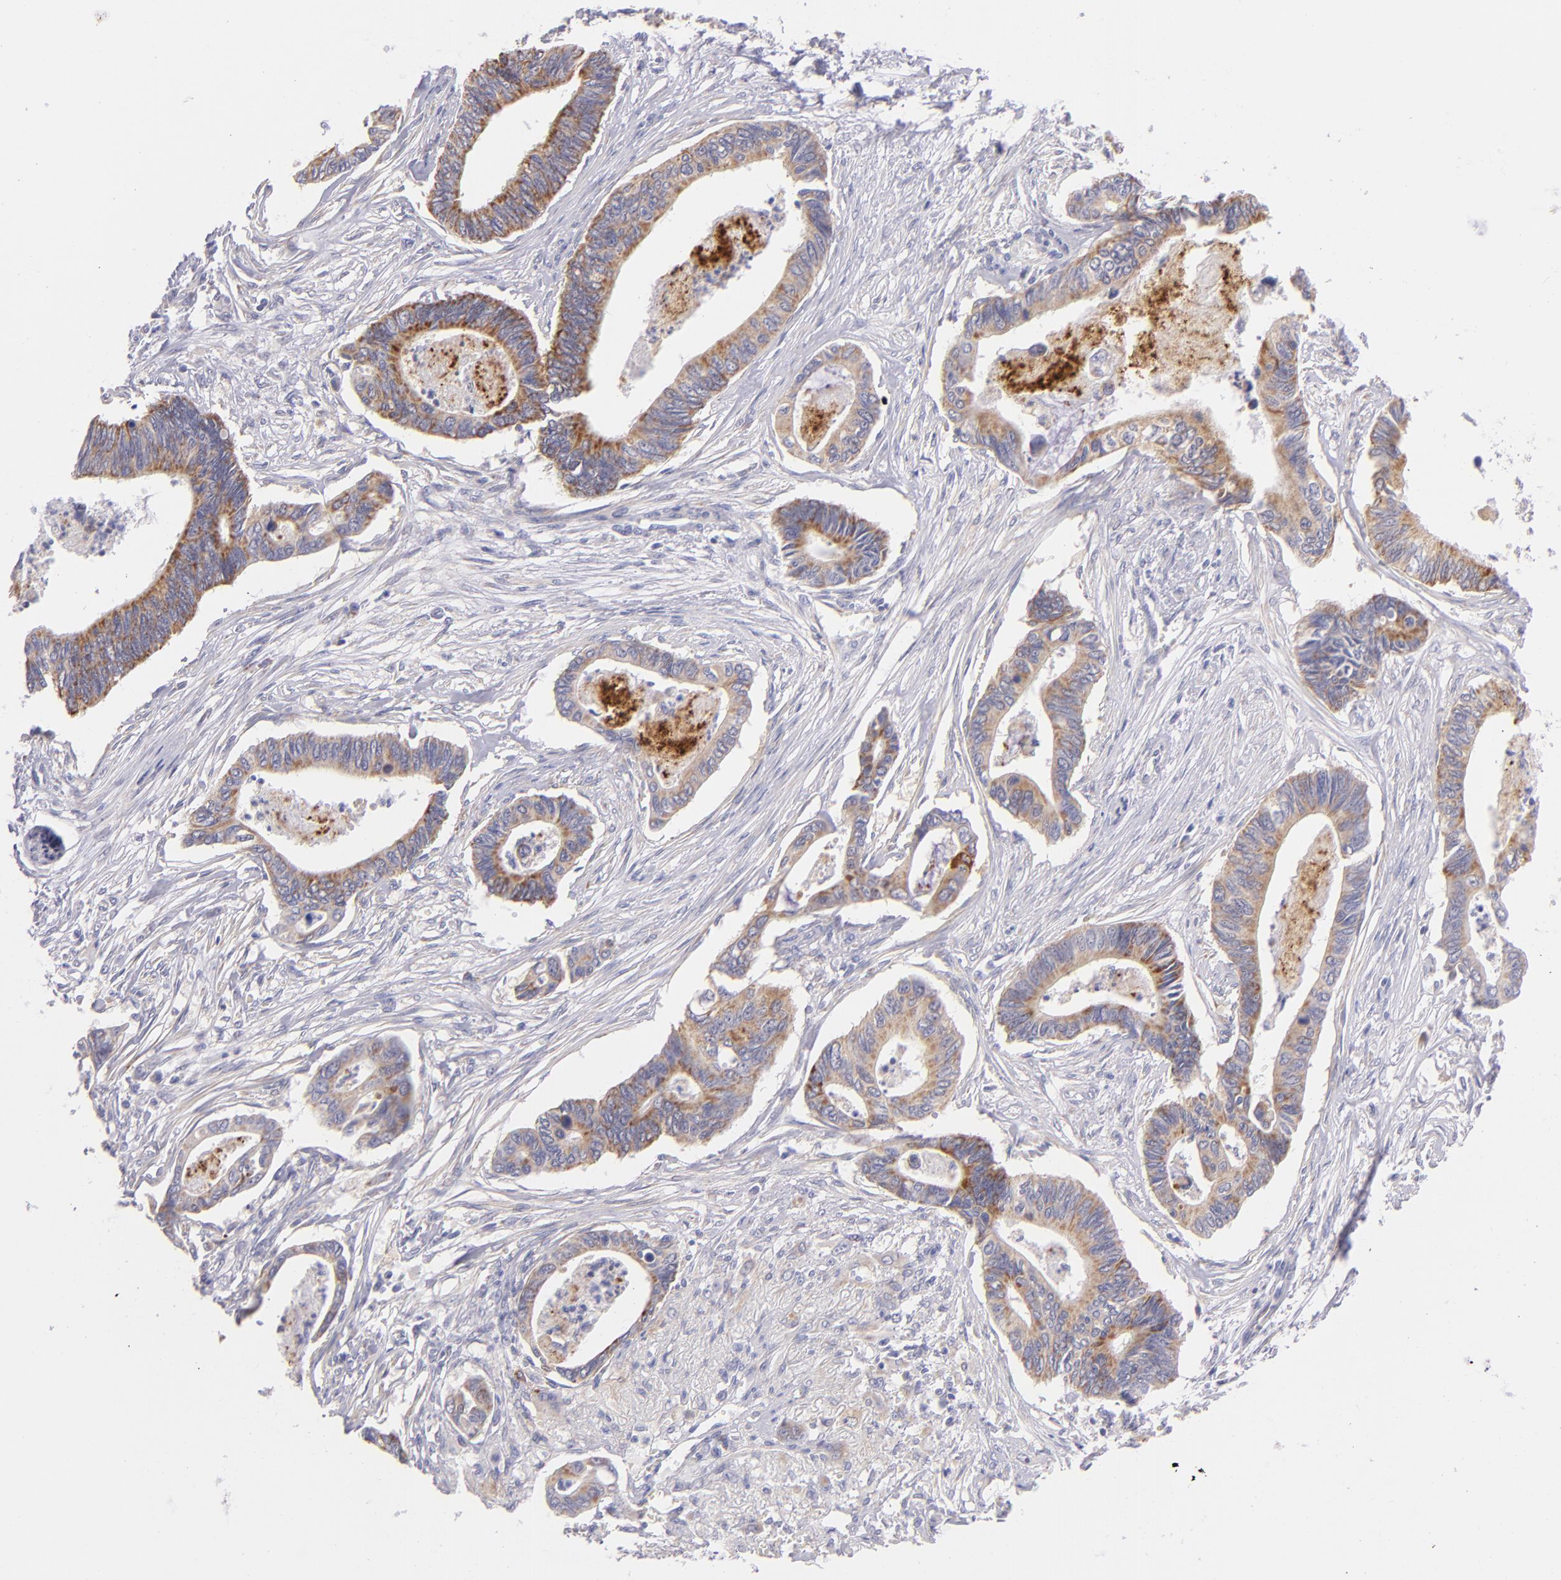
{"staining": {"intensity": "moderate", "quantity": ">75%", "location": "cytoplasmic/membranous"}, "tissue": "pancreatic cancer", "cell_type": "Tumor cells", "image_type": "cancer", "snomed": [{"axis": "morphology", "description": "Adenocarcinoma, NOS"}, {"axis": "topography", "description": "Pancreas"}], "caption": "About >75% of tumor cells in human adenocarcinoma (pancreatic) reveal moderate cytoplasmic/membranous protein expression as visualized by brown immunohistochemical staining.", "gene": "SH2D4A", "patient": {"sex": "female", "age": 70}}